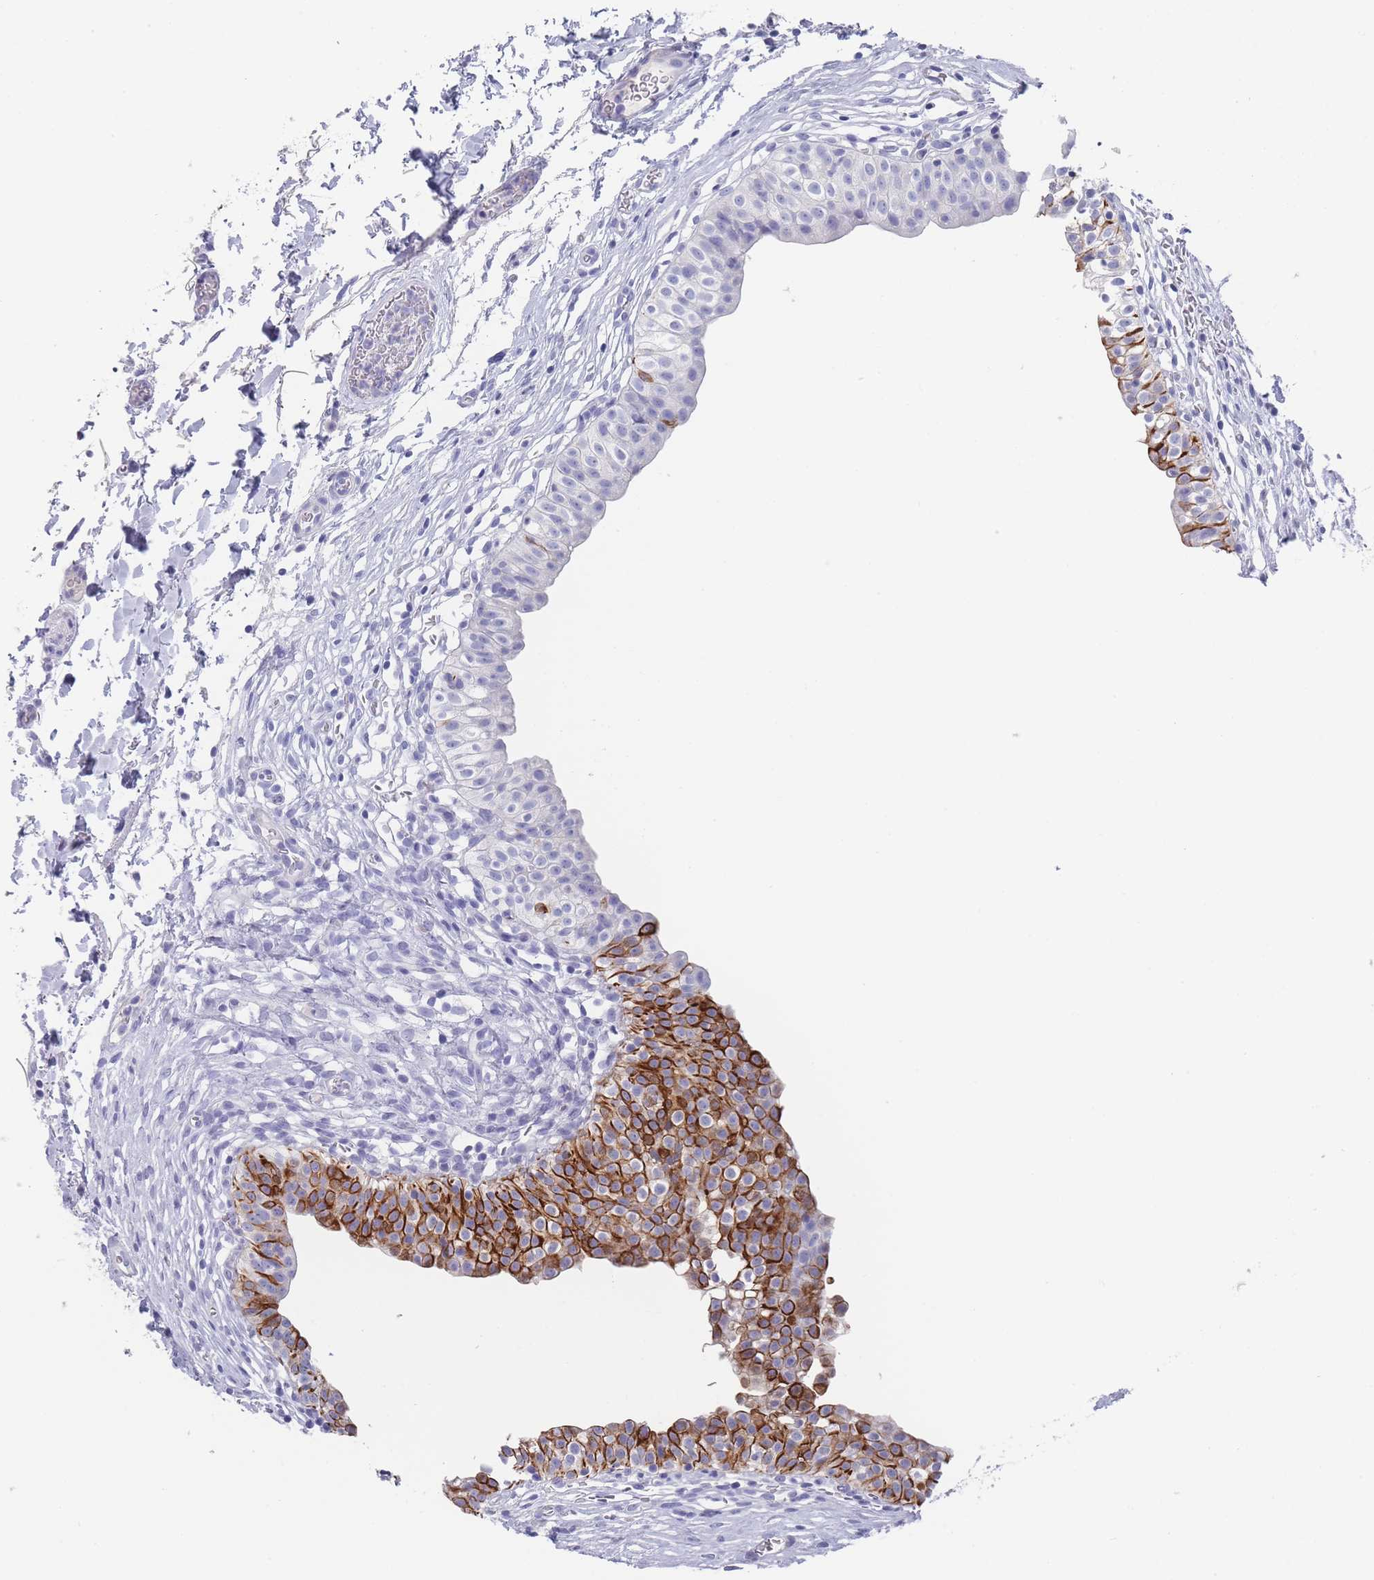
{"staining": {"intensity": "strong", "quantity": "<25%", "location": "cytoplasmic/membranous"}, "tissue": "urinary bladder", "cell_type": "Urothelial cells", "image_type": "normal", "snomed": [{"axis": "morphology", "description": "Normal tissue, NOS"}, {"axis": "topography", "description": "Urinary bladder"}, {"axis": "topography", "description": "Peripheral nerve tissue"}], "caption": "The histopathology image reveals immunohistochemical staining of unremarkable urinary bladder. There is strong cytoplasmic/membranous positivity is appreciated in approximately <25% of urothelial cells. (IHC, brightfield microscopy, high magnification).", "gene": "RAB2B", "patient": {"sex": "male", "age": 55}}